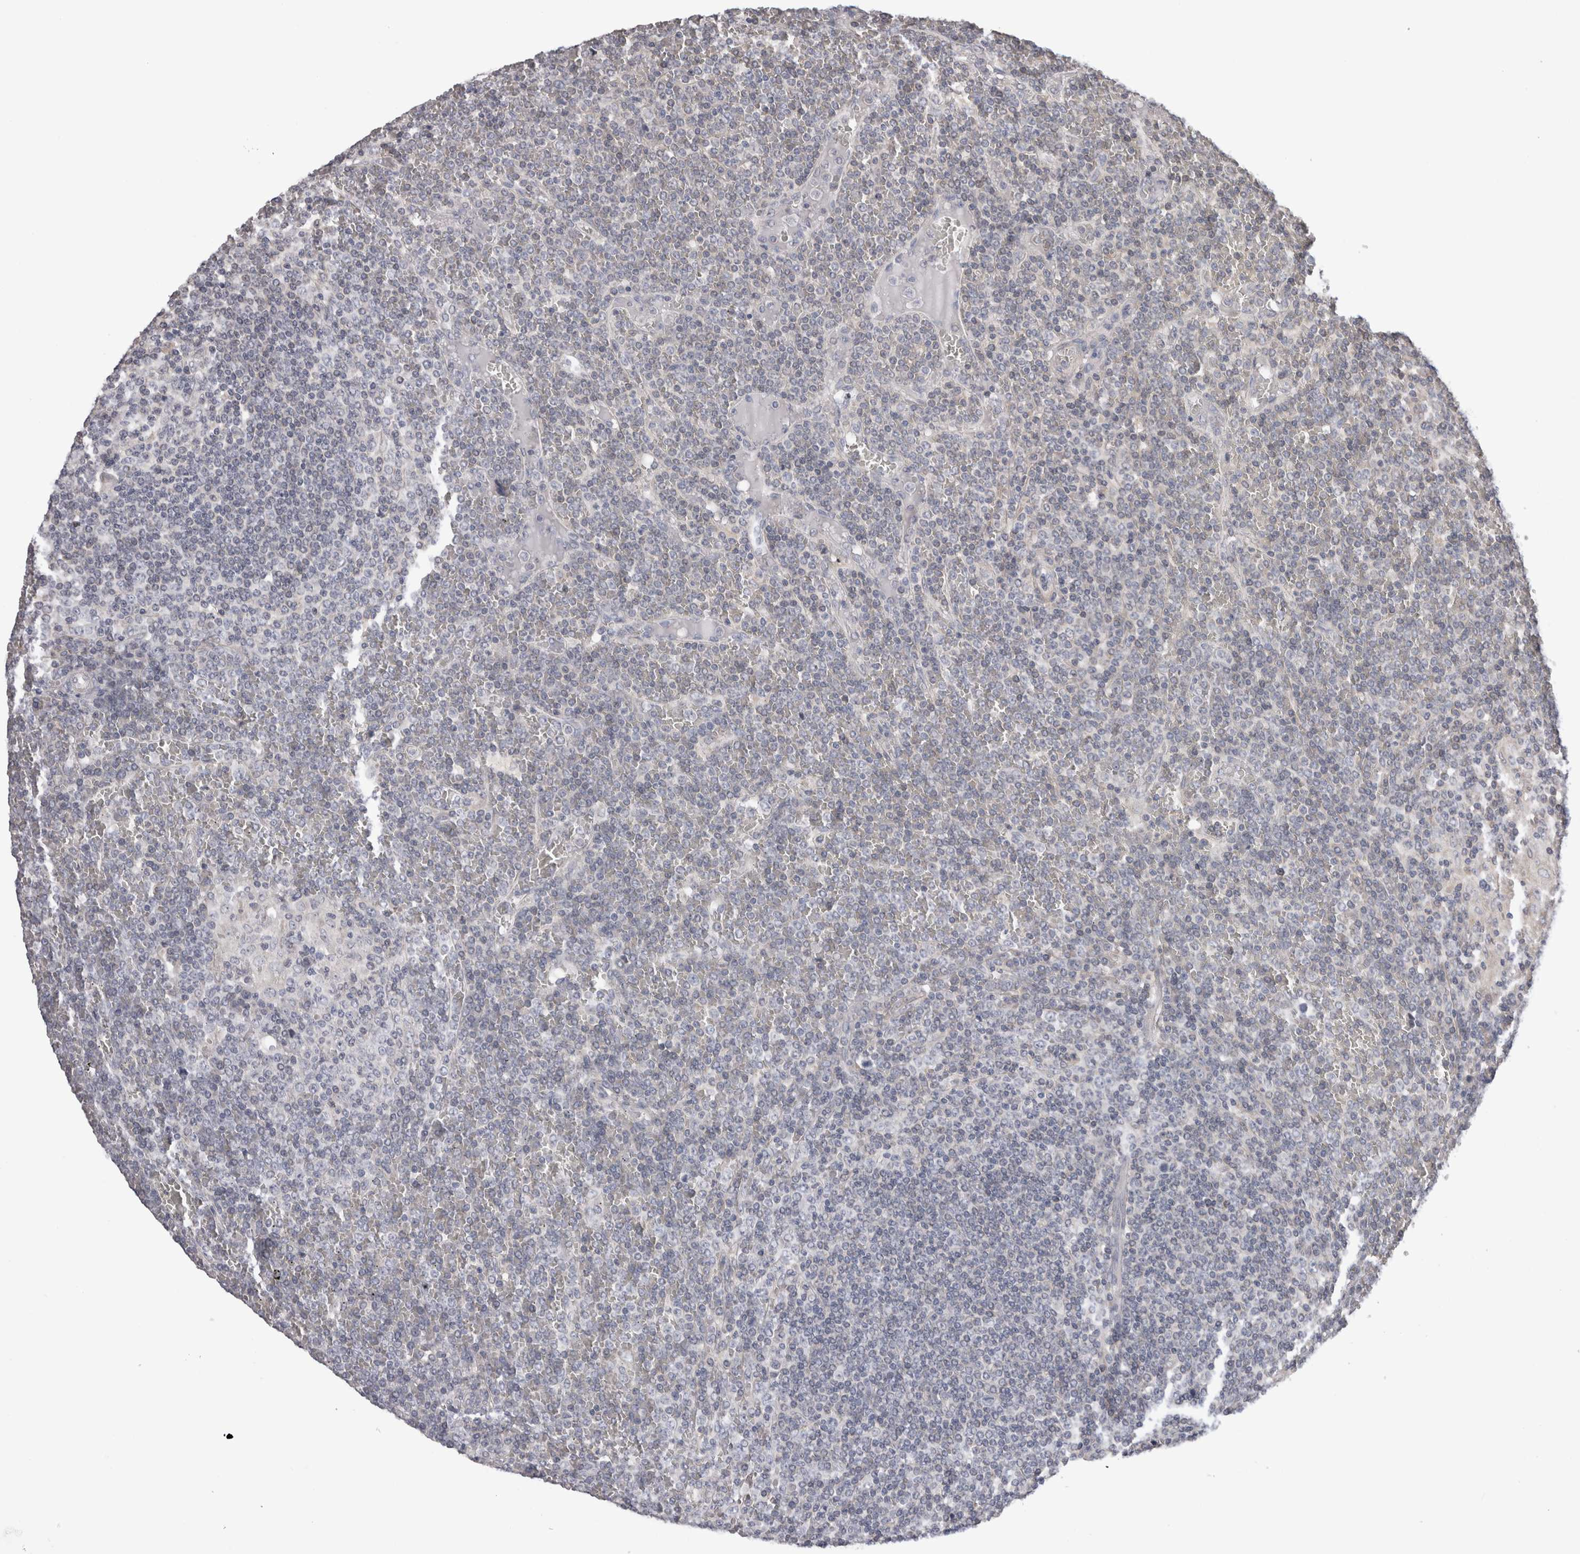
{"staining": {"intensity": "negative", "quantity": "none", "location": "none"}, "tissue": "lymphoma", "cell_type": "Tumor cells", "image_type": "cancer", "snomed": [{"axis": "morphology", "description": "Malignant lymphoma, non-Hodgkin's type, Low grade"}, {"axis": "topography", "description": "Spleen"}], "caption": "The immunohistochemistry (IHC) image has no significant staining in tumor cells of malignant lymphoma, non-Hodgkin's type (low-grade) tissue.", "gene": "SMAP2", "patient": {"sex": "female", "age": 19}}